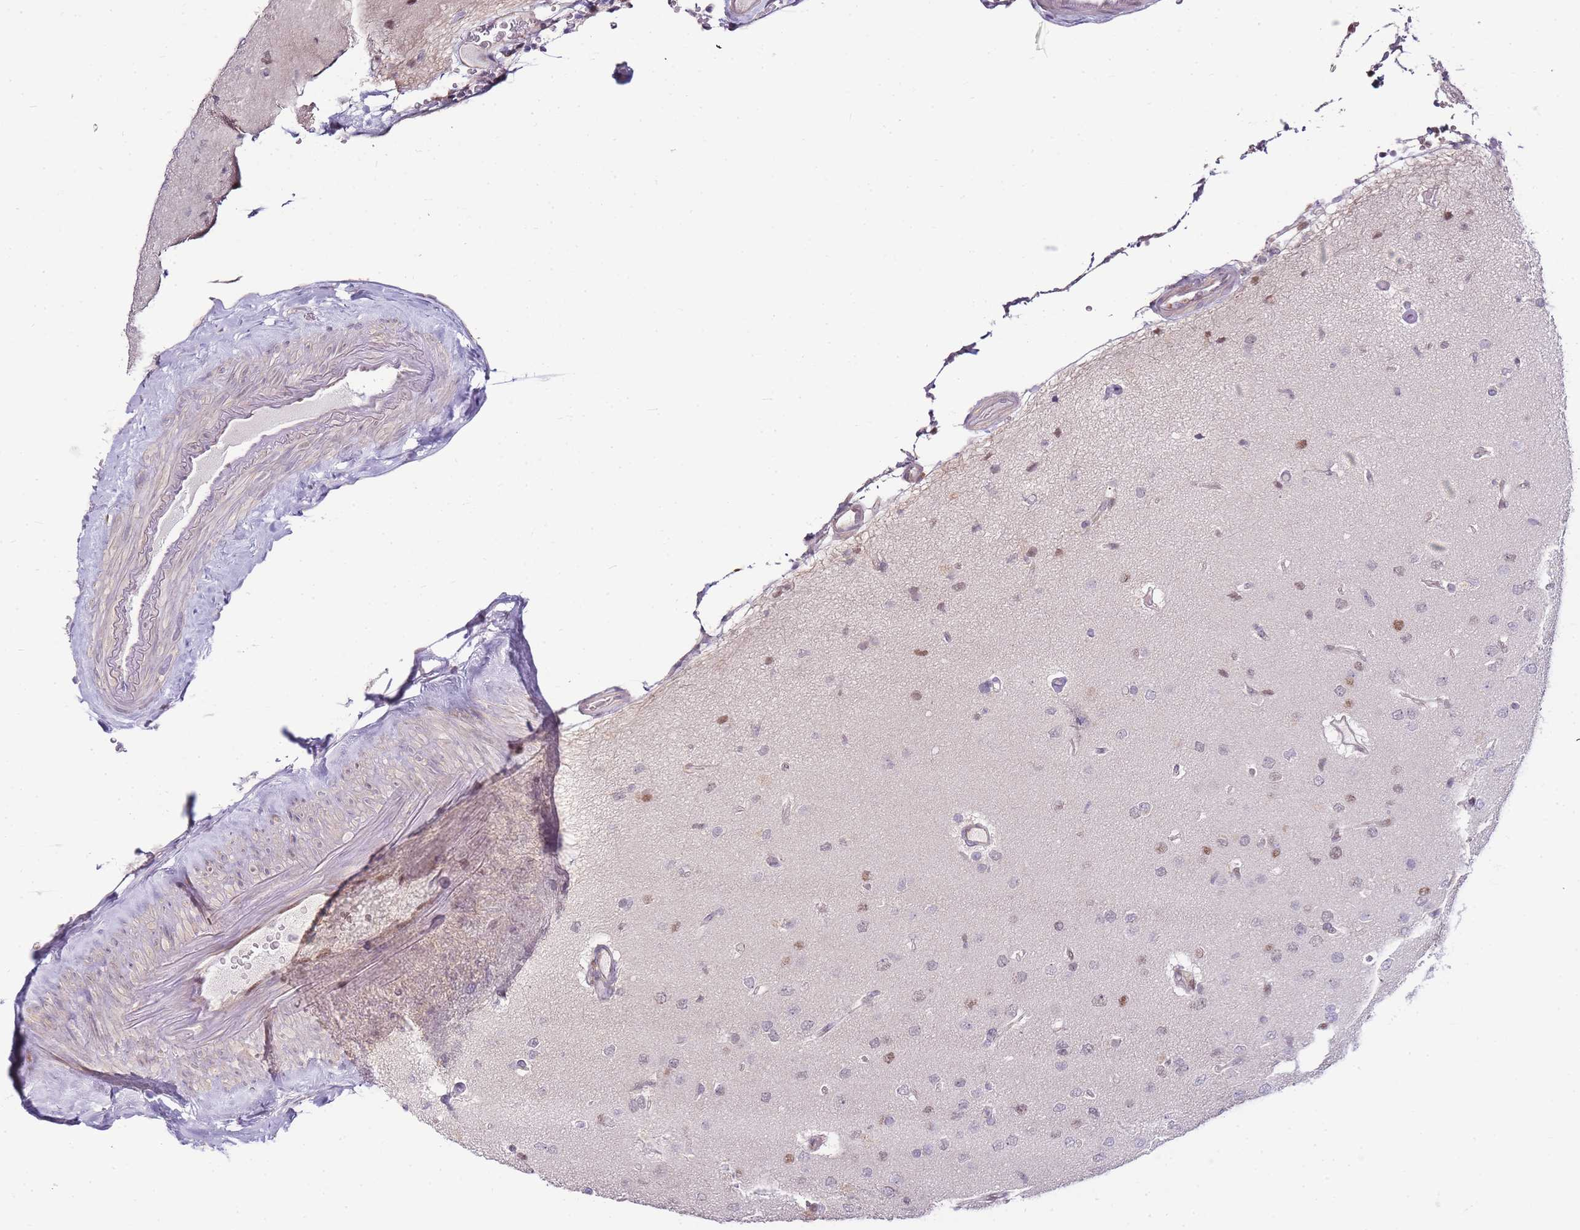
{"staining": {"intensity": "weak", "quantity": "<25%", "location": "nuclear"}, "tissue": "glioma", "cell_type": "Tumor cells", "image_type": "cancer", "snomed": [{"axis": "morphology", "description": "Glioma, malignant, High grade"}, {"axis": "topography", "description": "Brain"}], "caption": "Immunohistochemical staining of glioma displays no significant expression in tumor cells. (Brightfield microscopy of DAB (3,3'-diaminobenzidine) immunohistochemistry (IHC) at high magnification).", "gene": "CLBA1", "patient": {"sex": "male", "age": 77}}